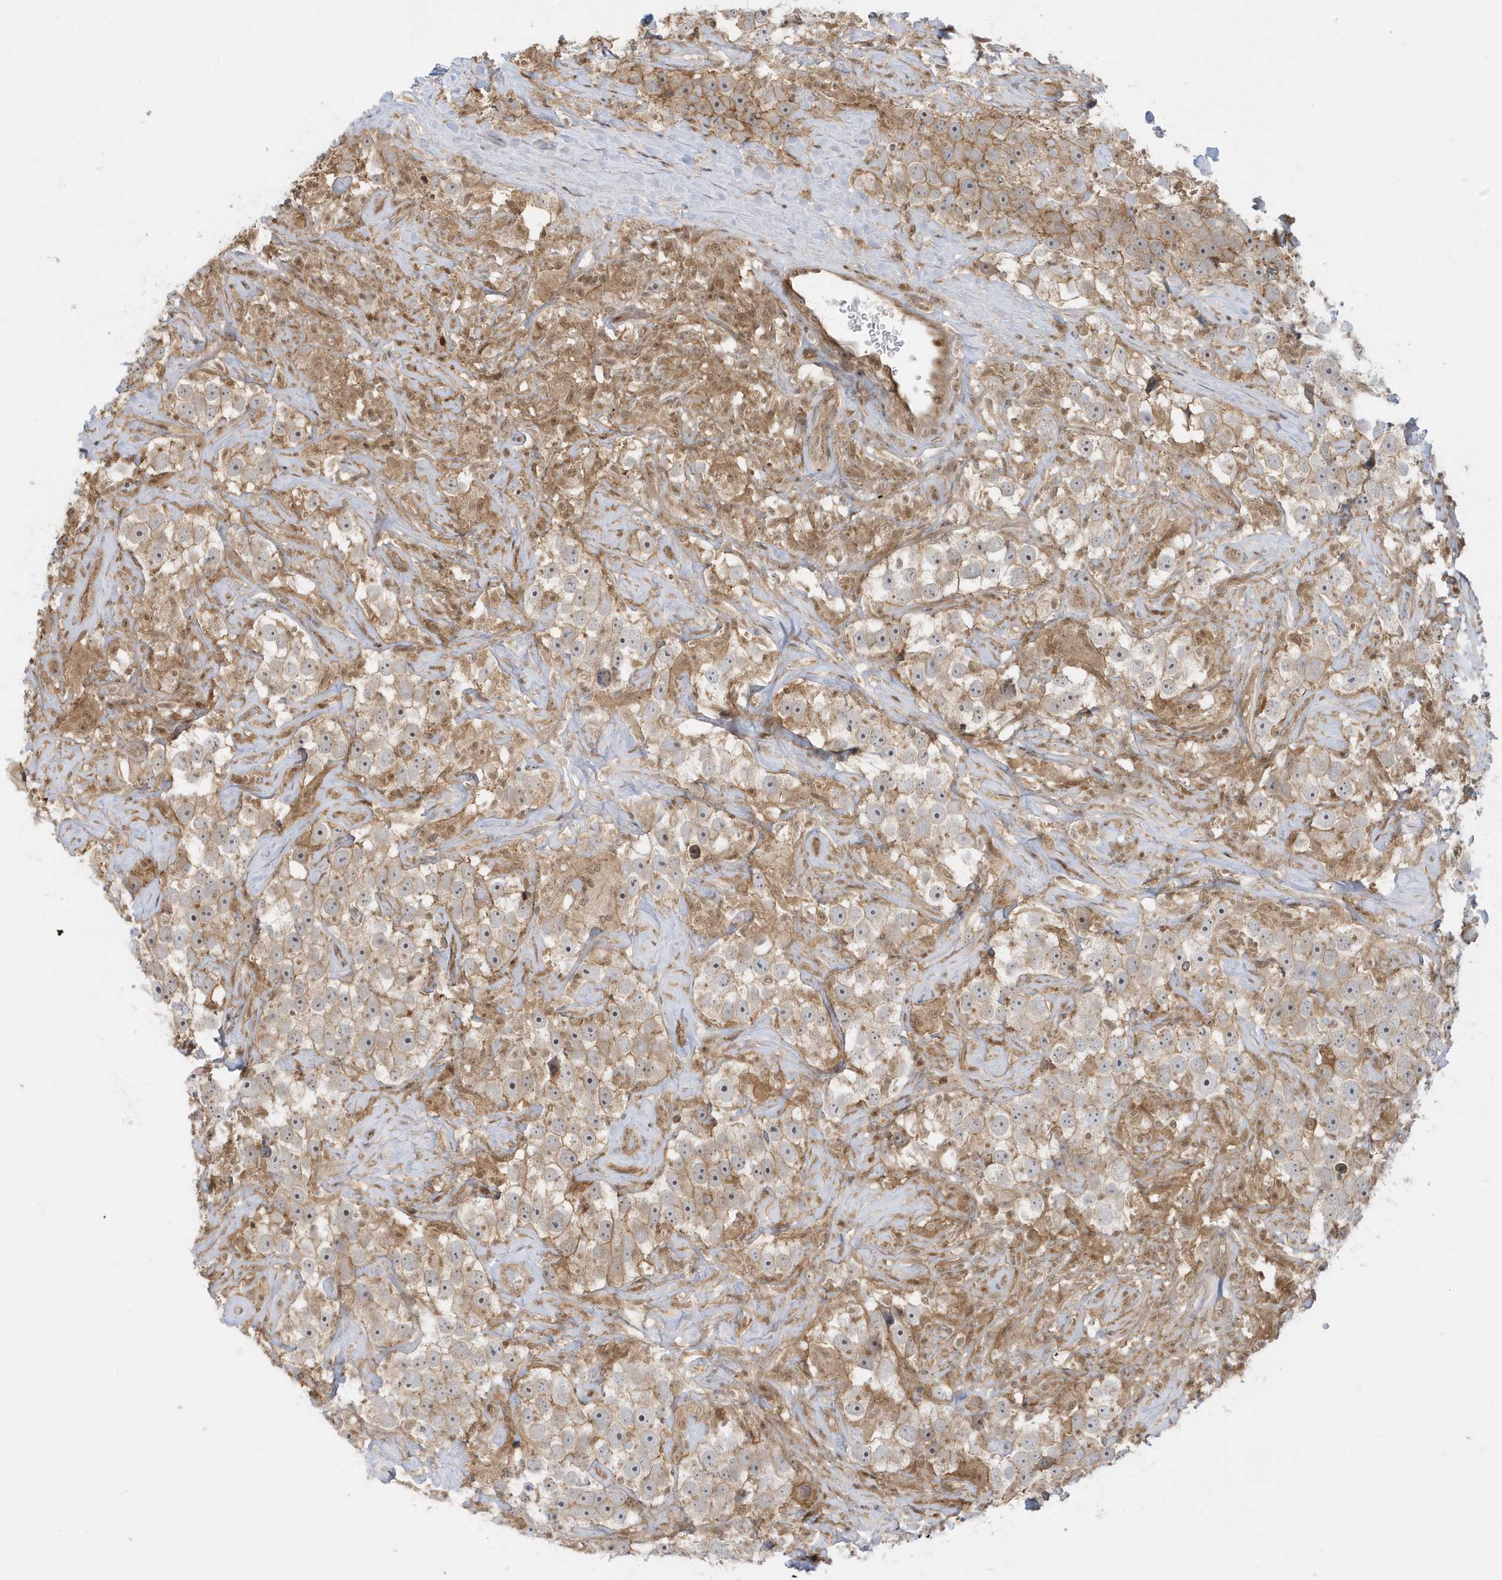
{"staining": {"intensity": "weak", "quantity": "25%-75%", "location": "cytoplasmic/membranous"}, "tissue": "testis cancer", "cell_type": "Tumor cells", "image_type": "cancer", "snomed": [{"axis": "morphology", "description": "Seminoma, NOS"}, {"axis": "topography", "description": "Testis"}], "caption": "A high-resolution micrograph shows immunohistochemistry staining of seminoma (testis), which displays weak cytoplasmic/membranous staining in approximately 25%-75% of tumor cells.", "gene": "PPP1R7", "patient": {"sex": "male", "age": 49}}